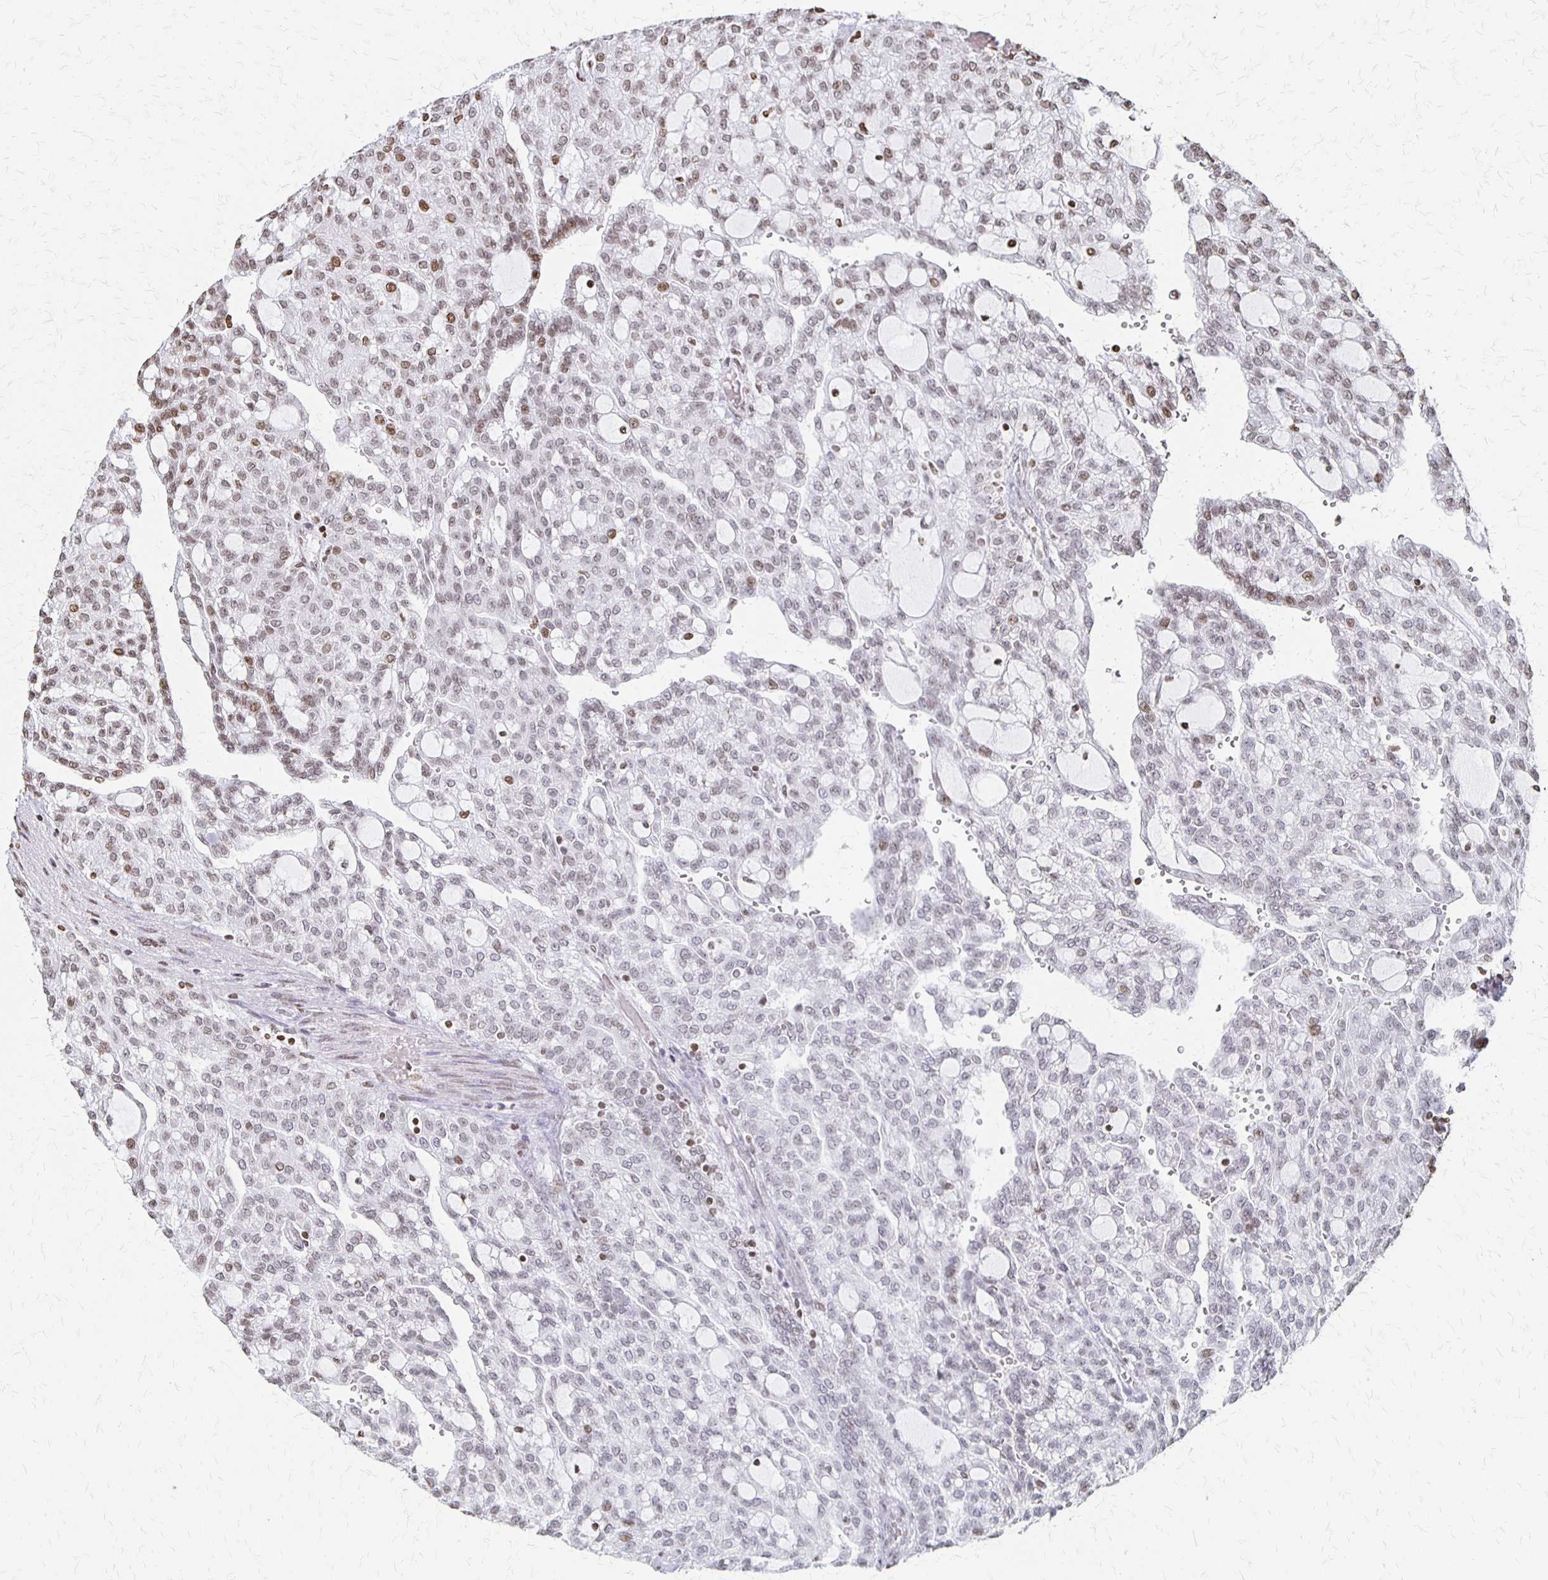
{"staining": {"intensity": "weak", "quantity": ">75%", "location": "nuclear"}, "tissue": "renal cancer", "cell_type": "Tumor cells", "image_type": "cancer", "snomed": [{"axis": "morphology", "description": "Adenocarcinoma, NOS"}, {"axis": "topography", "description": "Kidney"}], "caption": "The immunohistochemical stain labels weak nuclear staining in tumor cells of renal cancer tissue. Nuclei are stained in blue.", "gene": "ZNF280C", "patient": {"sex": "male", "age": 63}}